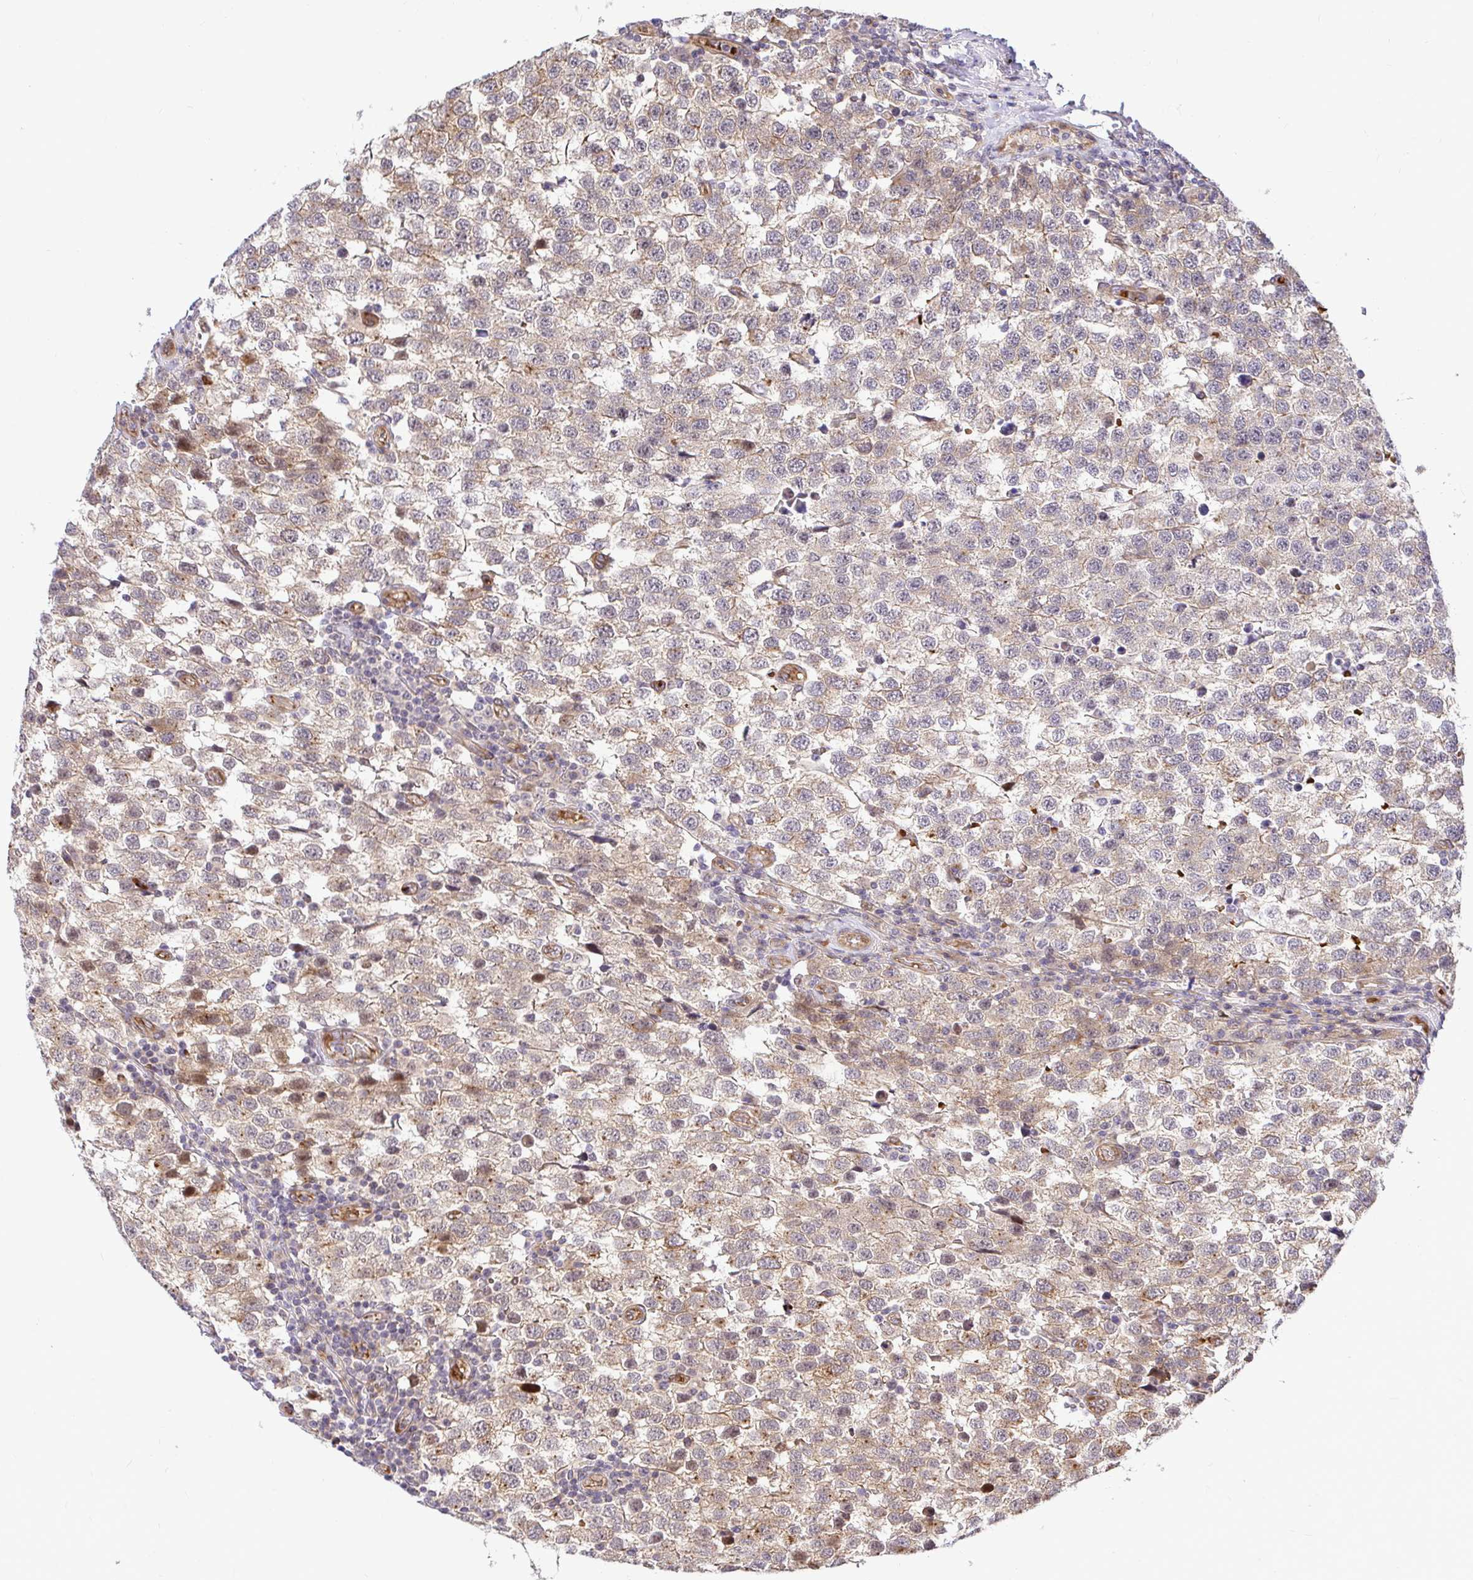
{"staining": {"intensity": "weak", "quantity": ">75%", "location": "cytoplasmic/membranous"}, "tissue": "testis cancer", "cell_type": "Tumor cells", "image_type": "cancer", "snomed": [{"axis": "morphology", "description": "Seminoma, NOS"}, {"axis": "topography", "description": "Testis"}], "caption": "Protein analysis of testis cancer (seminoma) tissue displays weak cytoplasmic/membranous positivity in approximately >75% of tumor cells.", "gene": "TRIM55", "patient": {"sex": "male", "age": 34}}